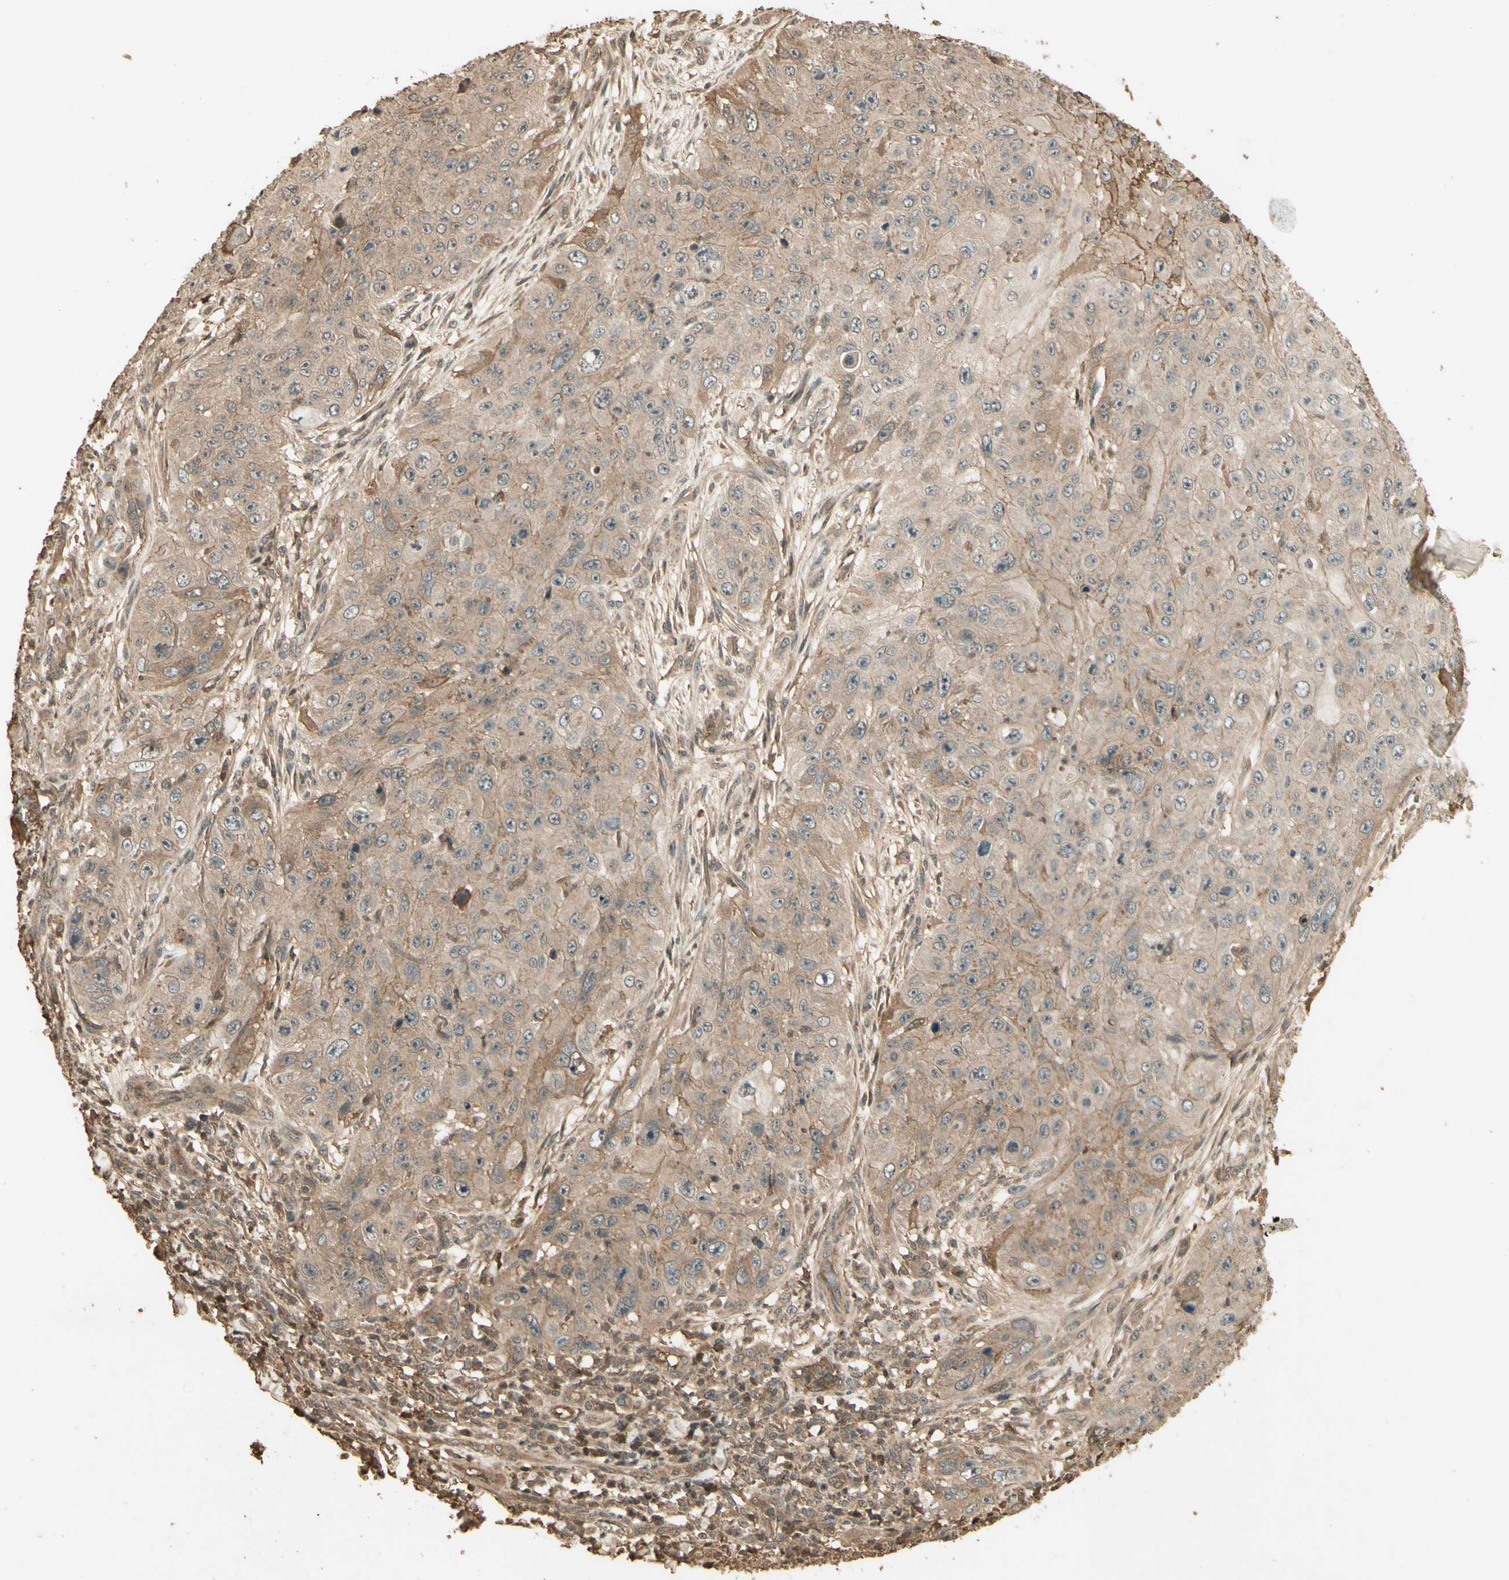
{"staining": {"intensity": "moderate", "quantity": ">75%", "location": "cytoplasmic/membranous"}, "tissue": "skin cancer", "cell_type": "Tumor cells", "image_type": "cancer", "snomed": [{"axis": "morphology", "description": "Squamous cell carcinoma, NOS"}, {"axis": "topography", "description": "Skin"}], "caption": "Immunohistochemistry (IHC) histopathology image of human skin squamous cell carcinoma stained for a protein (brown), which displays medium levels of moderate cytoplasmic/membranous staining in about >75% of tumor cells.", "gene": "SMAD9", "patient": {"sex": "female", "age": 80}}